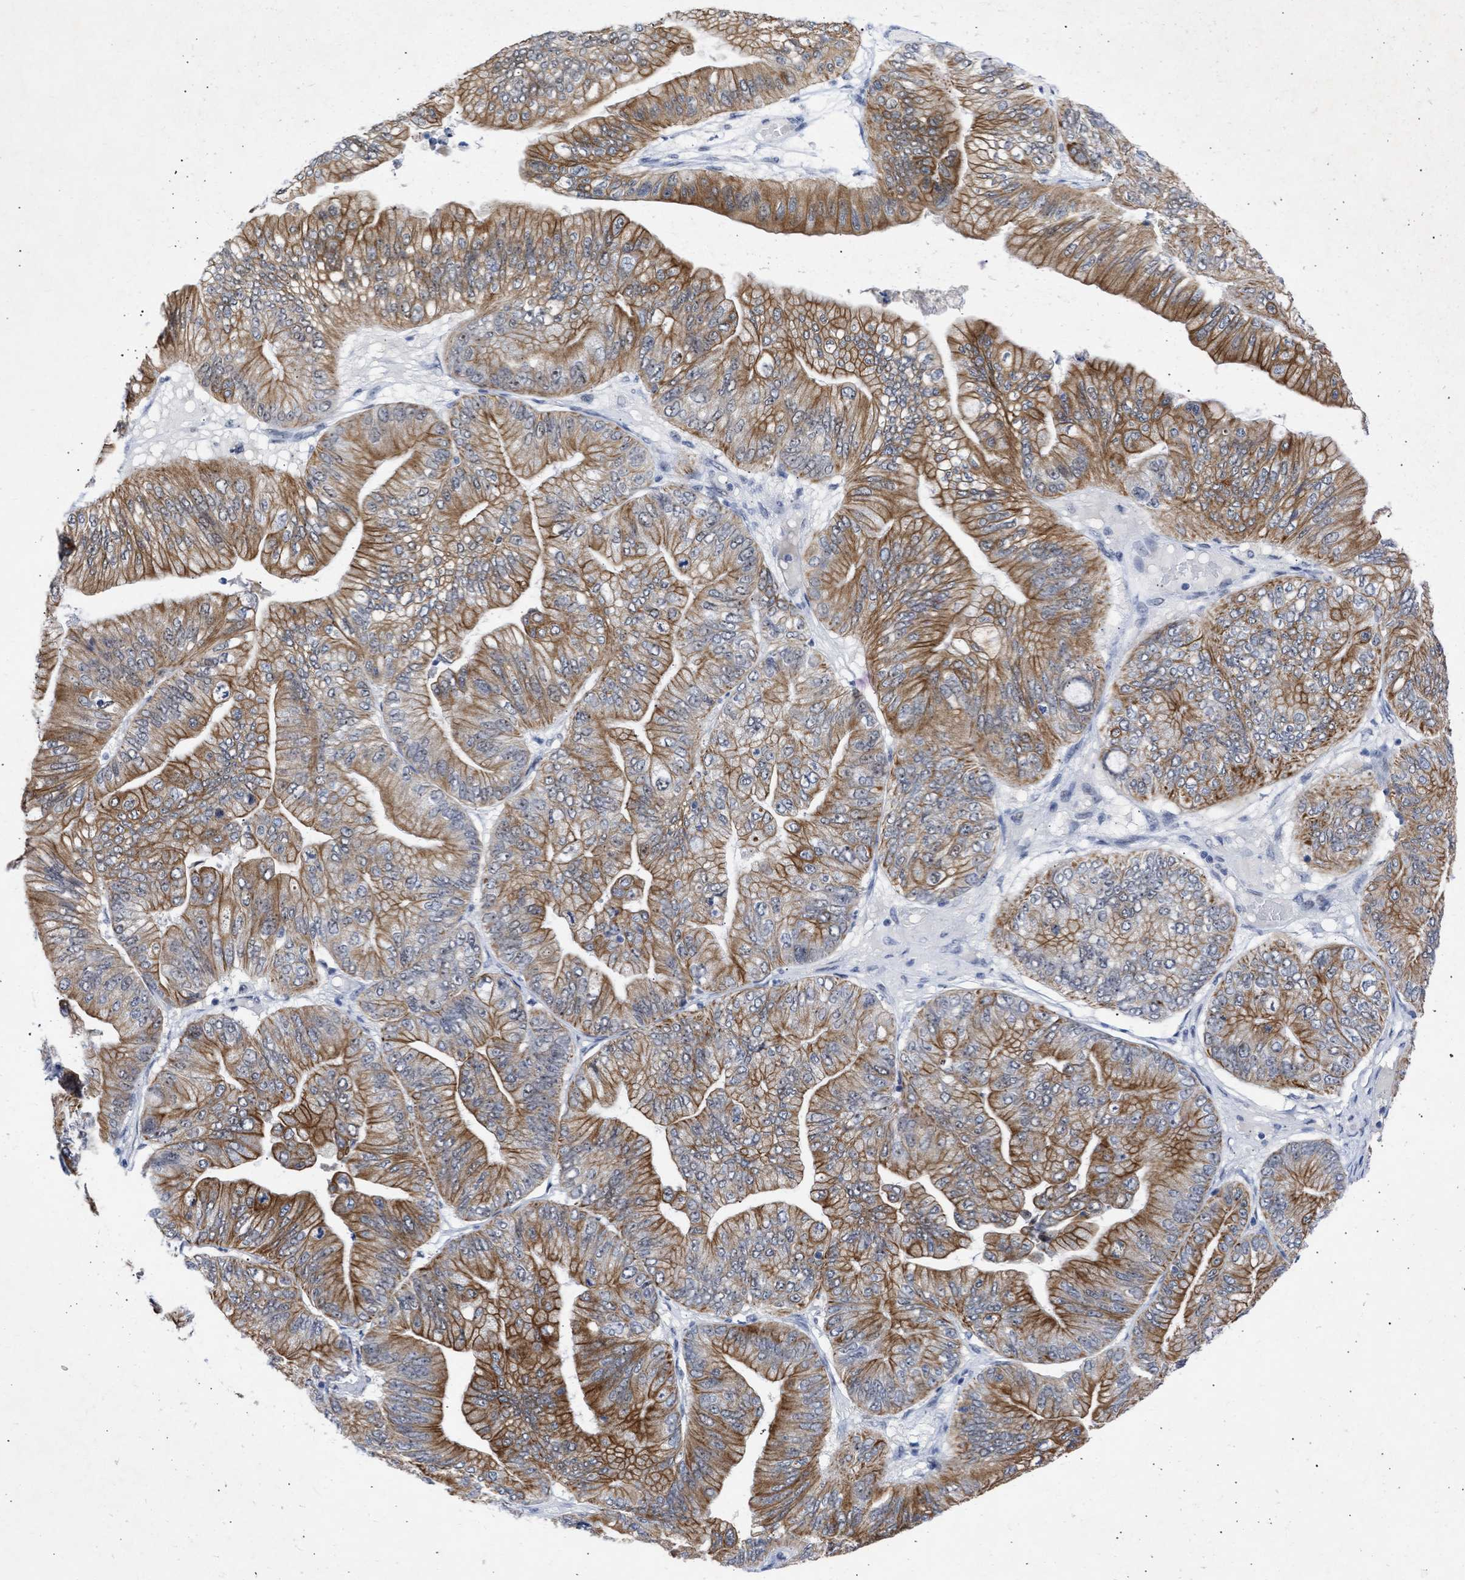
{"staining": {"intensity": "moderate", "quantity": ">75%", "location": "cytoplasmic/membranous"}, "tissue": "ovarian cancer", "cell_type": "Tumor cells", "image_type": "cancer", "snomed": [{"axis": "morphology", "description": "Cystadenocarcinoma, mucinous, NOS"}, {"axis": "topography", "description": "Ovary"}], "caption": "Moderate cytoplasmic/membranous staining is present in about >75% of tumor cells in mucinous cystadenocarcinoma (ovarian).", "gene": "DDX41", "patient": {"sex": "female", "age": 61}}